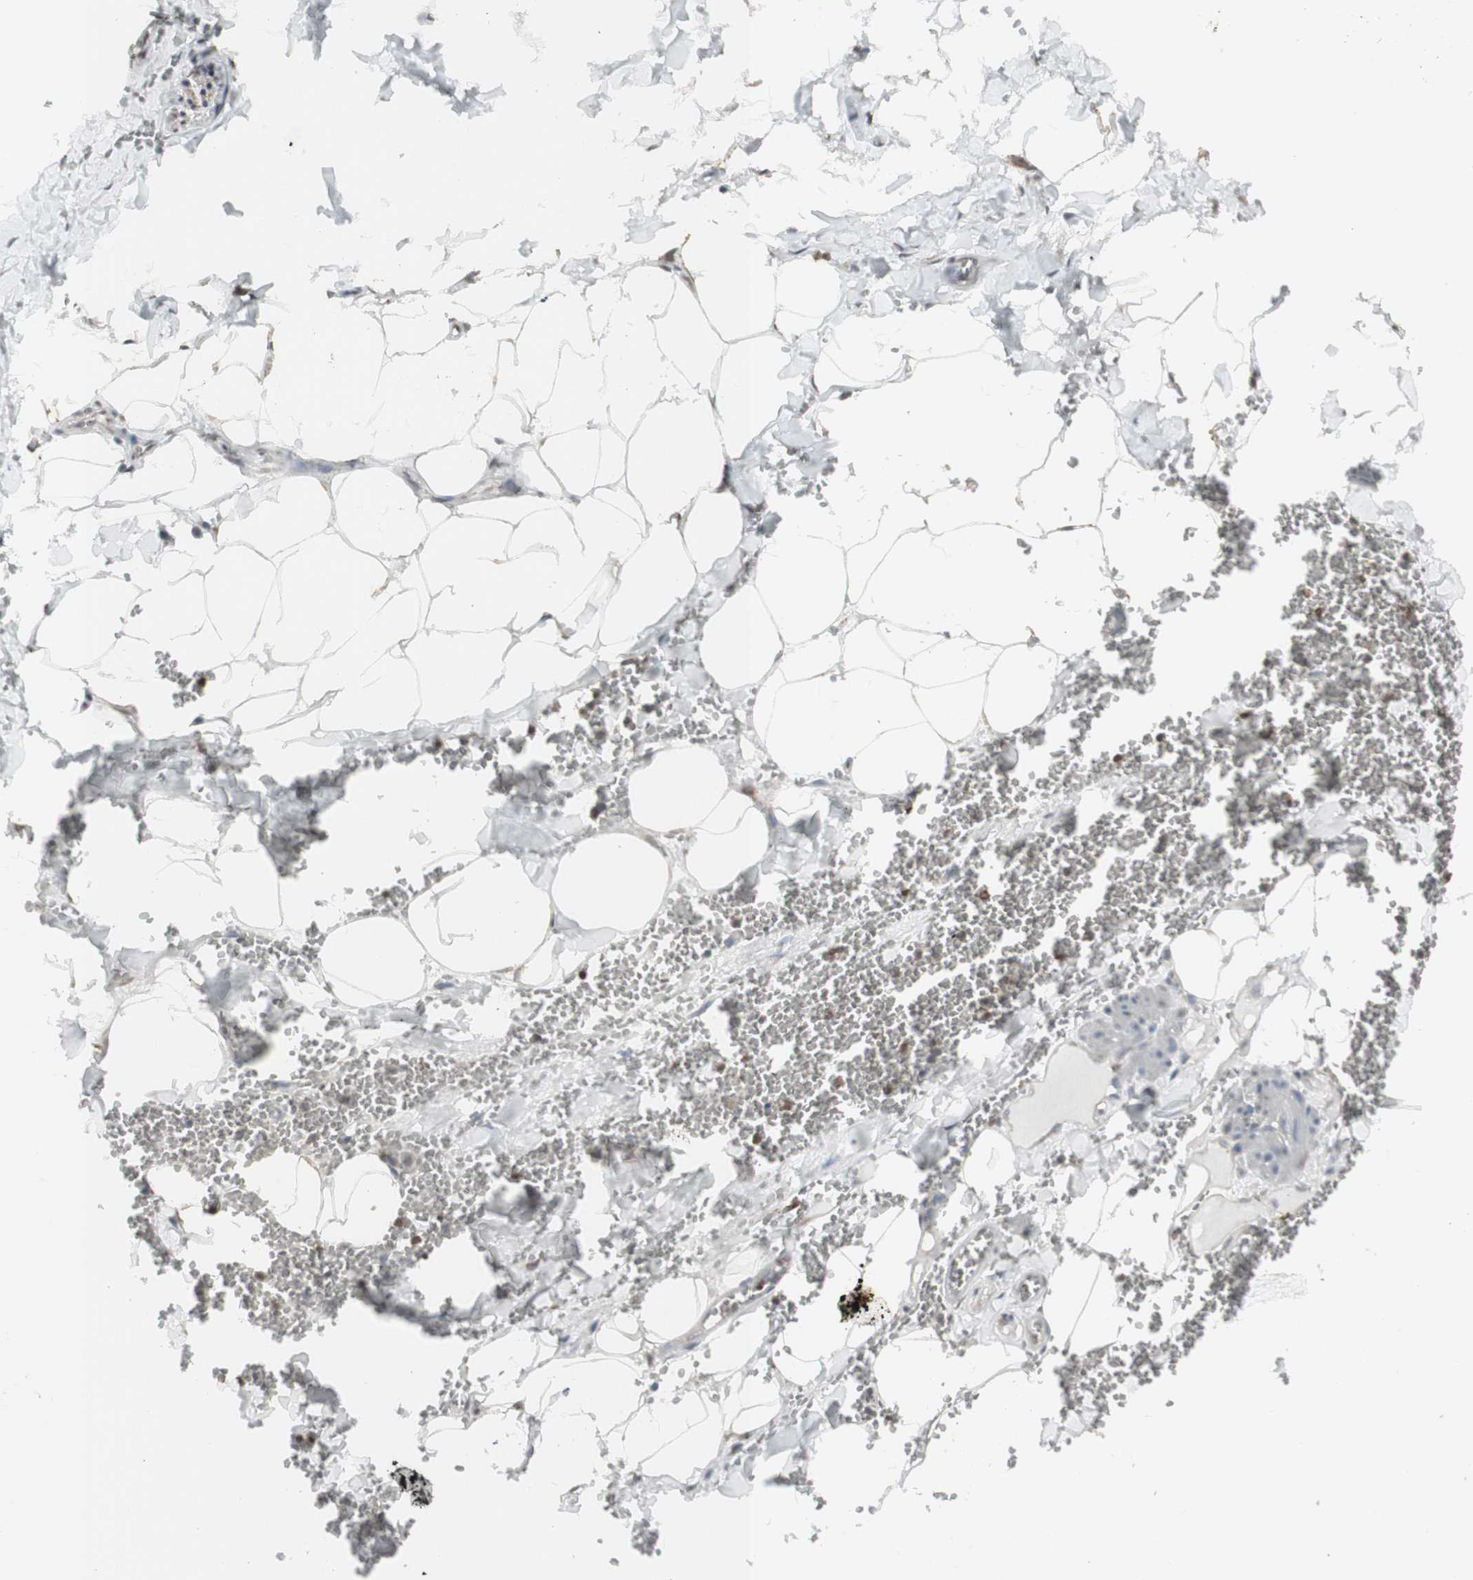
{"staining": {"intensity": "weak", "quantity": ">75%", "location": "cytoplasmic/membranous"}, "tissue": "adipose tissue", "cell_type": "Adipocytes", "image_type": "normal", "snomed": [{"axis": "morphology", "description": "Normal tissue, NOS"}, {"axis": "topography", "description": "Adipose tissue"}, {"axis": "topography", "description": "Peripheral nerve tissue"}], "caption": "High-magnification brightfield microscopy of unremarkable adipose tissue stained with DAB (brown) and counterstained with hematoxylin (blue). adipocytes exhibit weak cytoplasmic/membranous staining is present in approximately>75% of cells. The staining was performed using DAB to visualize the protein expression in brown, while the nuclei were stained in blue with hematoxylin (Magnification: 20x).", "gene": "ATP6V1E1", "patient": {"sex": "male", "age": 52}}